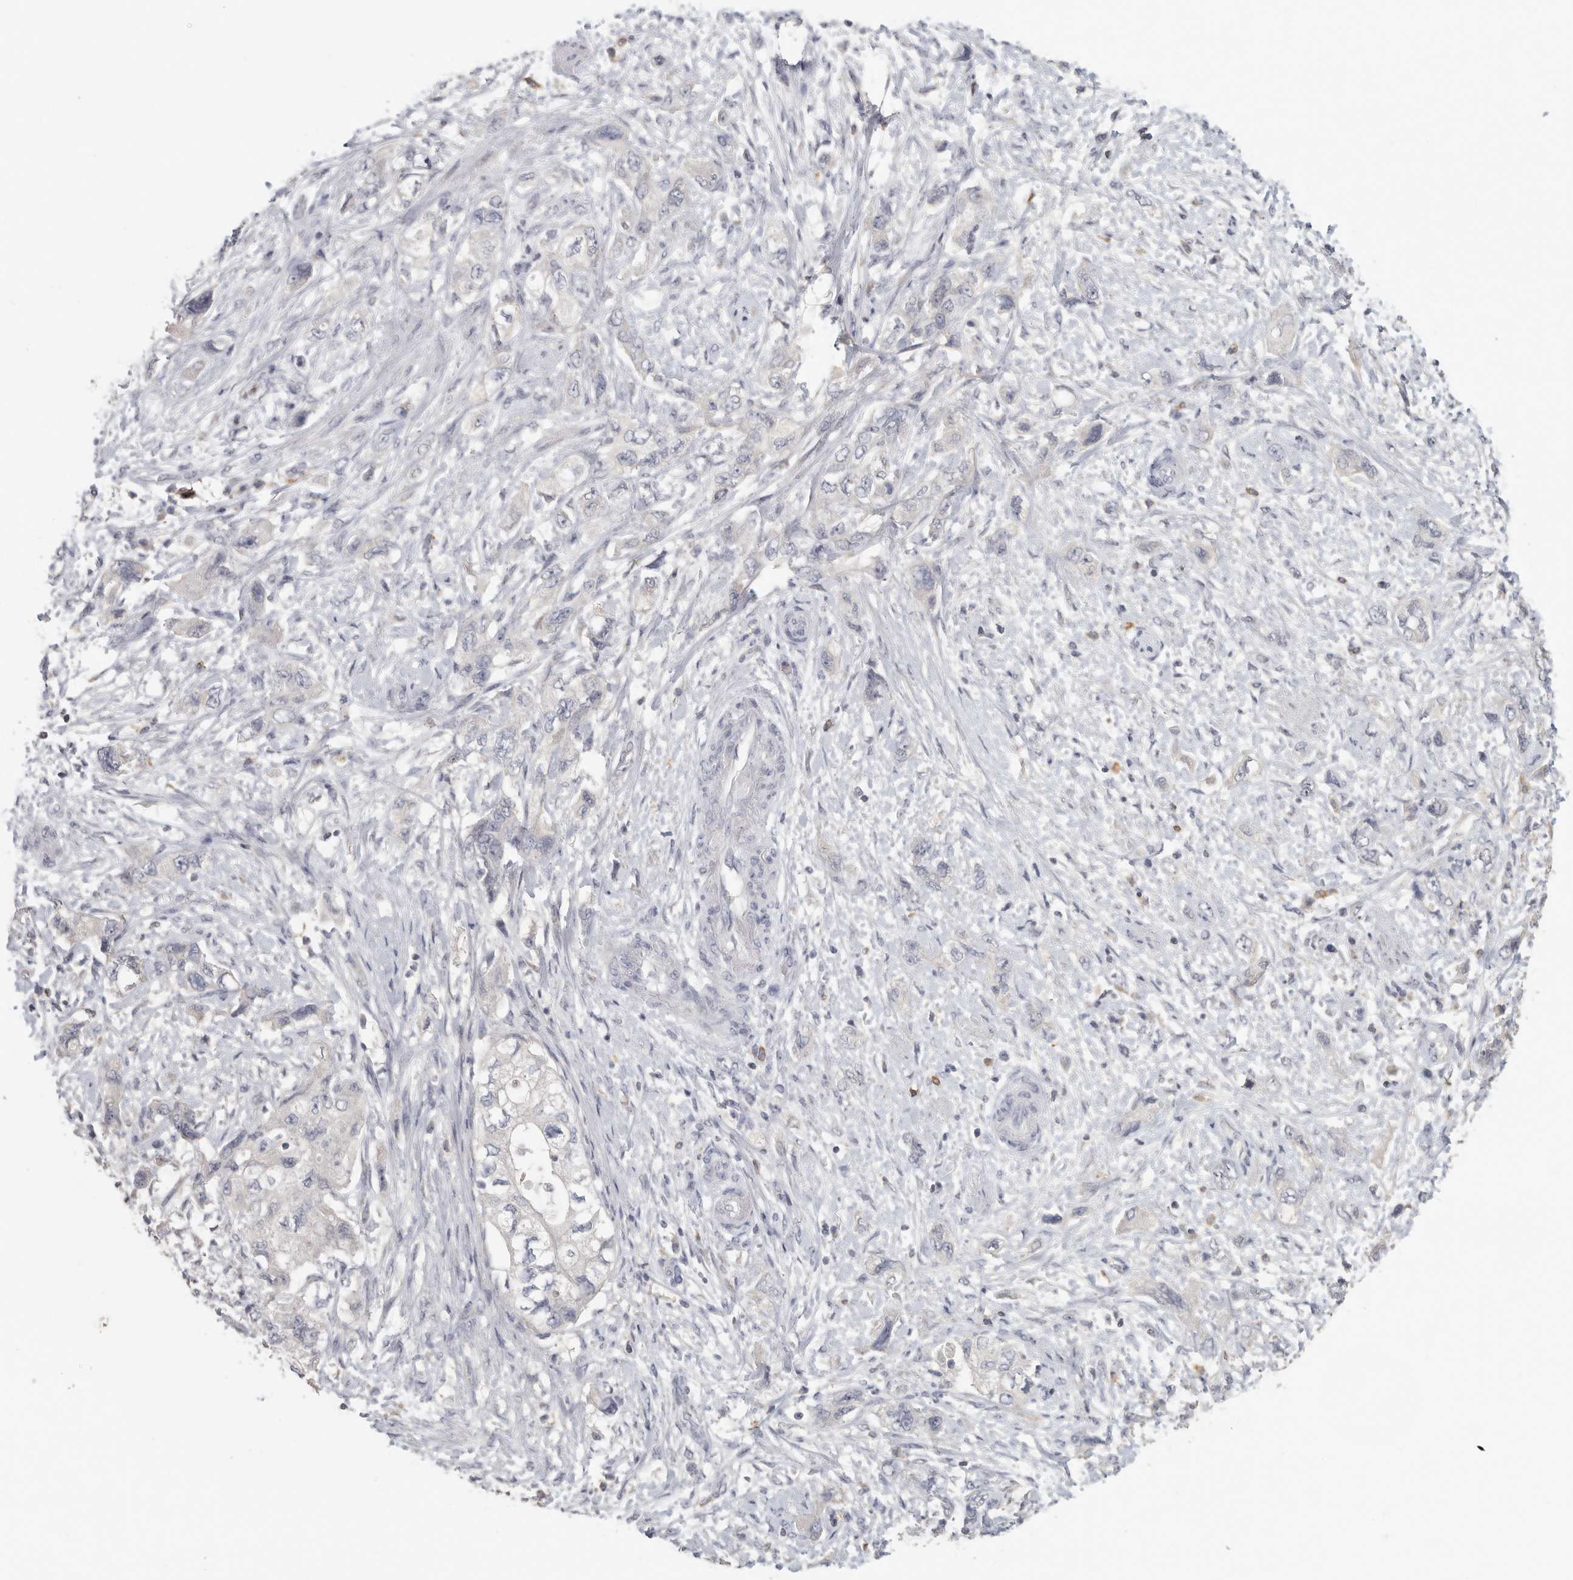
{"staining": {"intensity": "negative", "quantity": "none", "location": "none"}, "tissue": "pancreatic cancer", "cell_type": "Tumor cells", "image_type": "cancer", "snomed": [{"axis": "morphology", "description": "Adenocarcinoma, NOS"}, {"axis": "topography", "description": "Pancreas"}], "caption": "Immunohistochemical staining of pancreatic adenocarcinoma shows no significant expression in tumor cells.", "gene": "DNAJC11", "patient": {"sex": "female", "age": 73}}